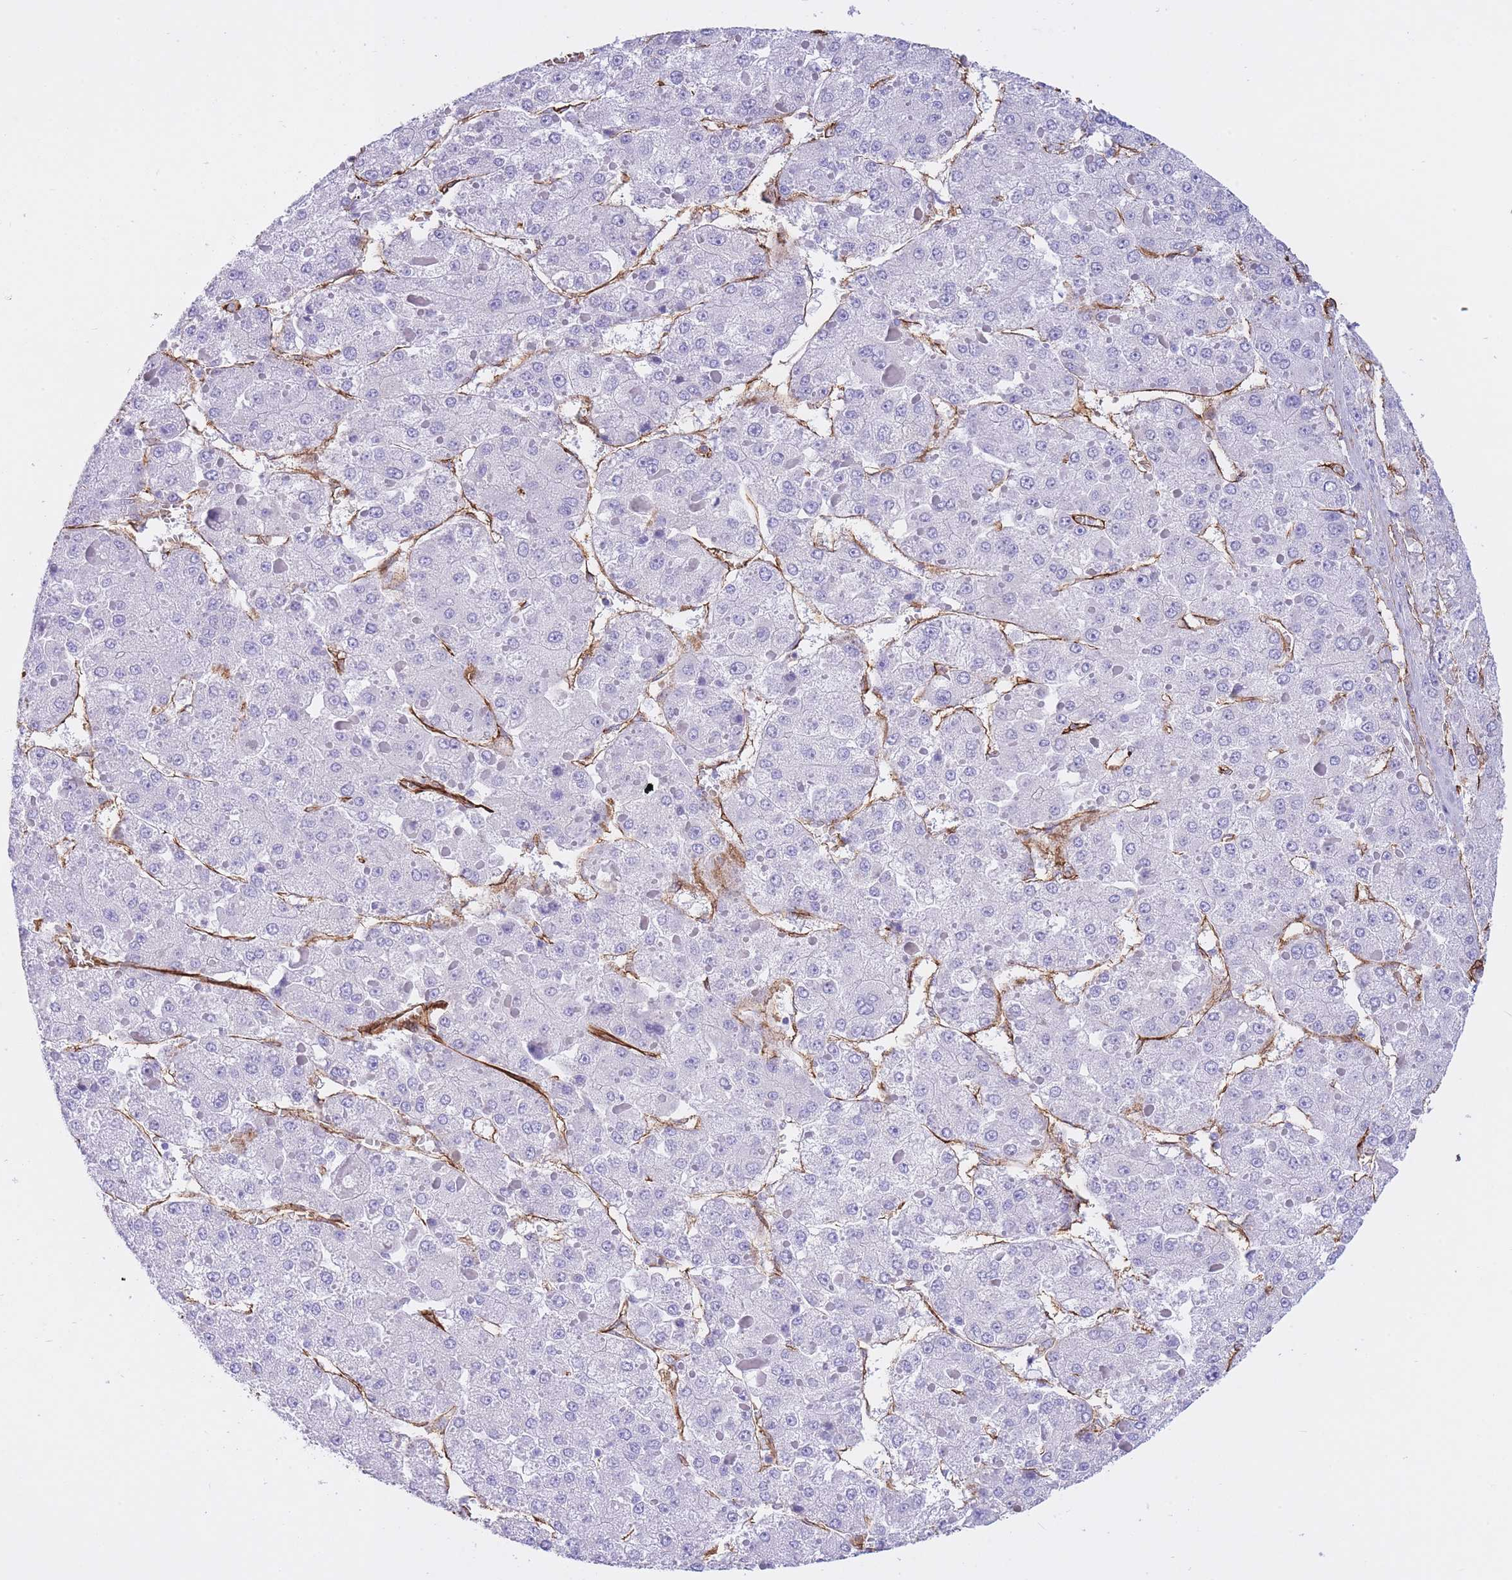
{"staining": {"intensity": "negative", "quantity": "none", "location": "none"}, "tissue": "liver cancer", "cell_type": "Tumor cells", "image_type": "cancer", "snomed": [{"axis": "morphology", "description": "Carcinoma, Hepatocellular, NOS"}, {"axis": "topography", "description": "Liver"}], "caption": "IHC image of human hepatocellular carcinoma (liver) stained for a protein (brown), which demonstrates no staining in tumor cells.", "gene": "CAVIN1", "patient": {"sex": "female", "age": 73}}